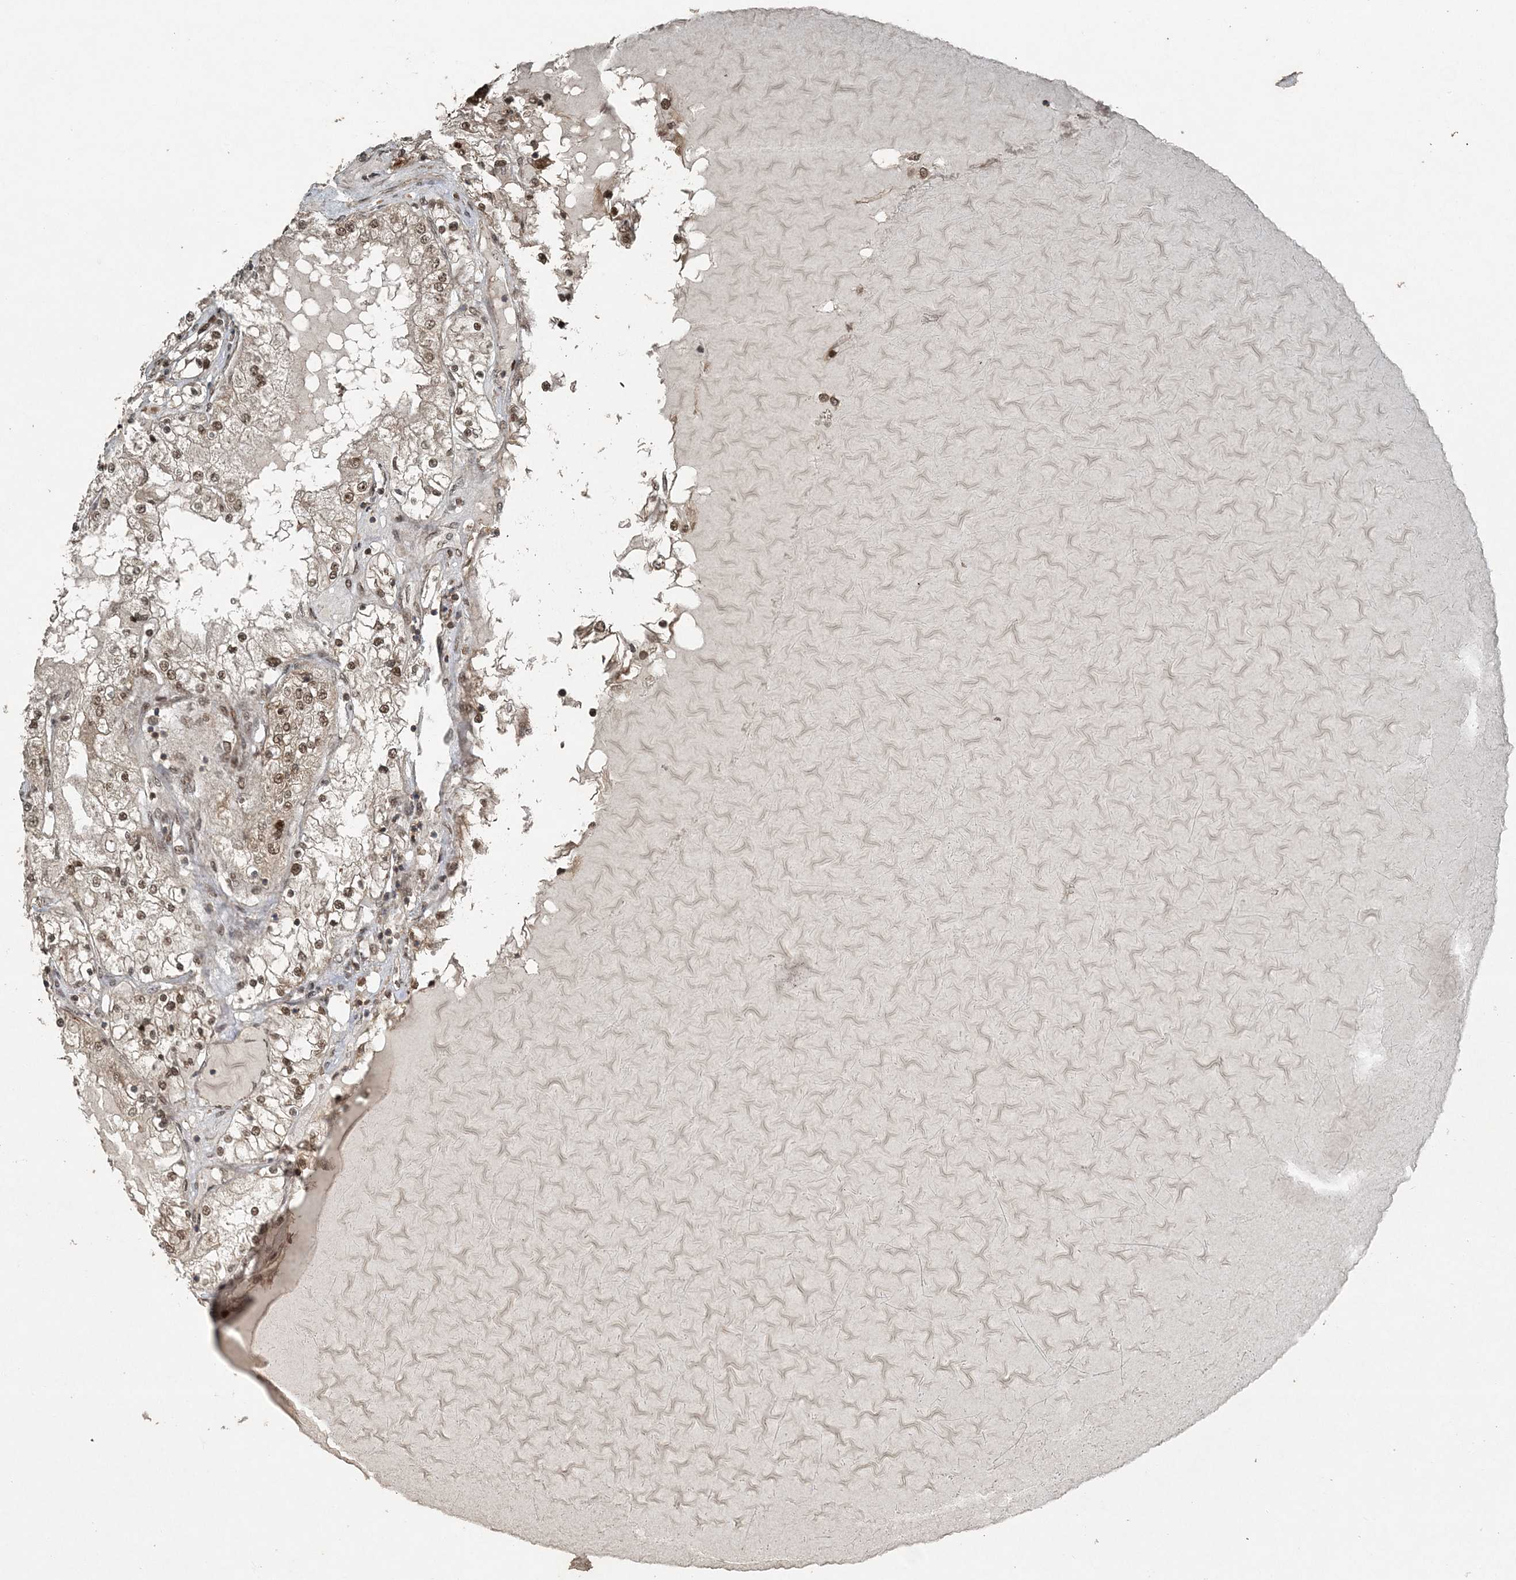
{"staining": {"intensity": "moderate", "quantity": ">75%", "location": "nuclear"}, "tissue": "renal cancer", "cell_type": "Tumor cells", "image_type": "cancer", "snomed": [{"axis": "morphology", "description": "Adenocarcinoma, NOS"}, {"axis": "topography", "description": "Kidney"}], "caption": "A photomicrograph of human renal cancer stained for a protein shows moderate nuclear brown staining in tumor cells. The protein of interest is stained brown, and the nuclei are stained in blue (DAB IHC with brightfield microscopy, high magnification).", "gene": "COPS7B", "patient": {"sex": "male", "age": 68}}